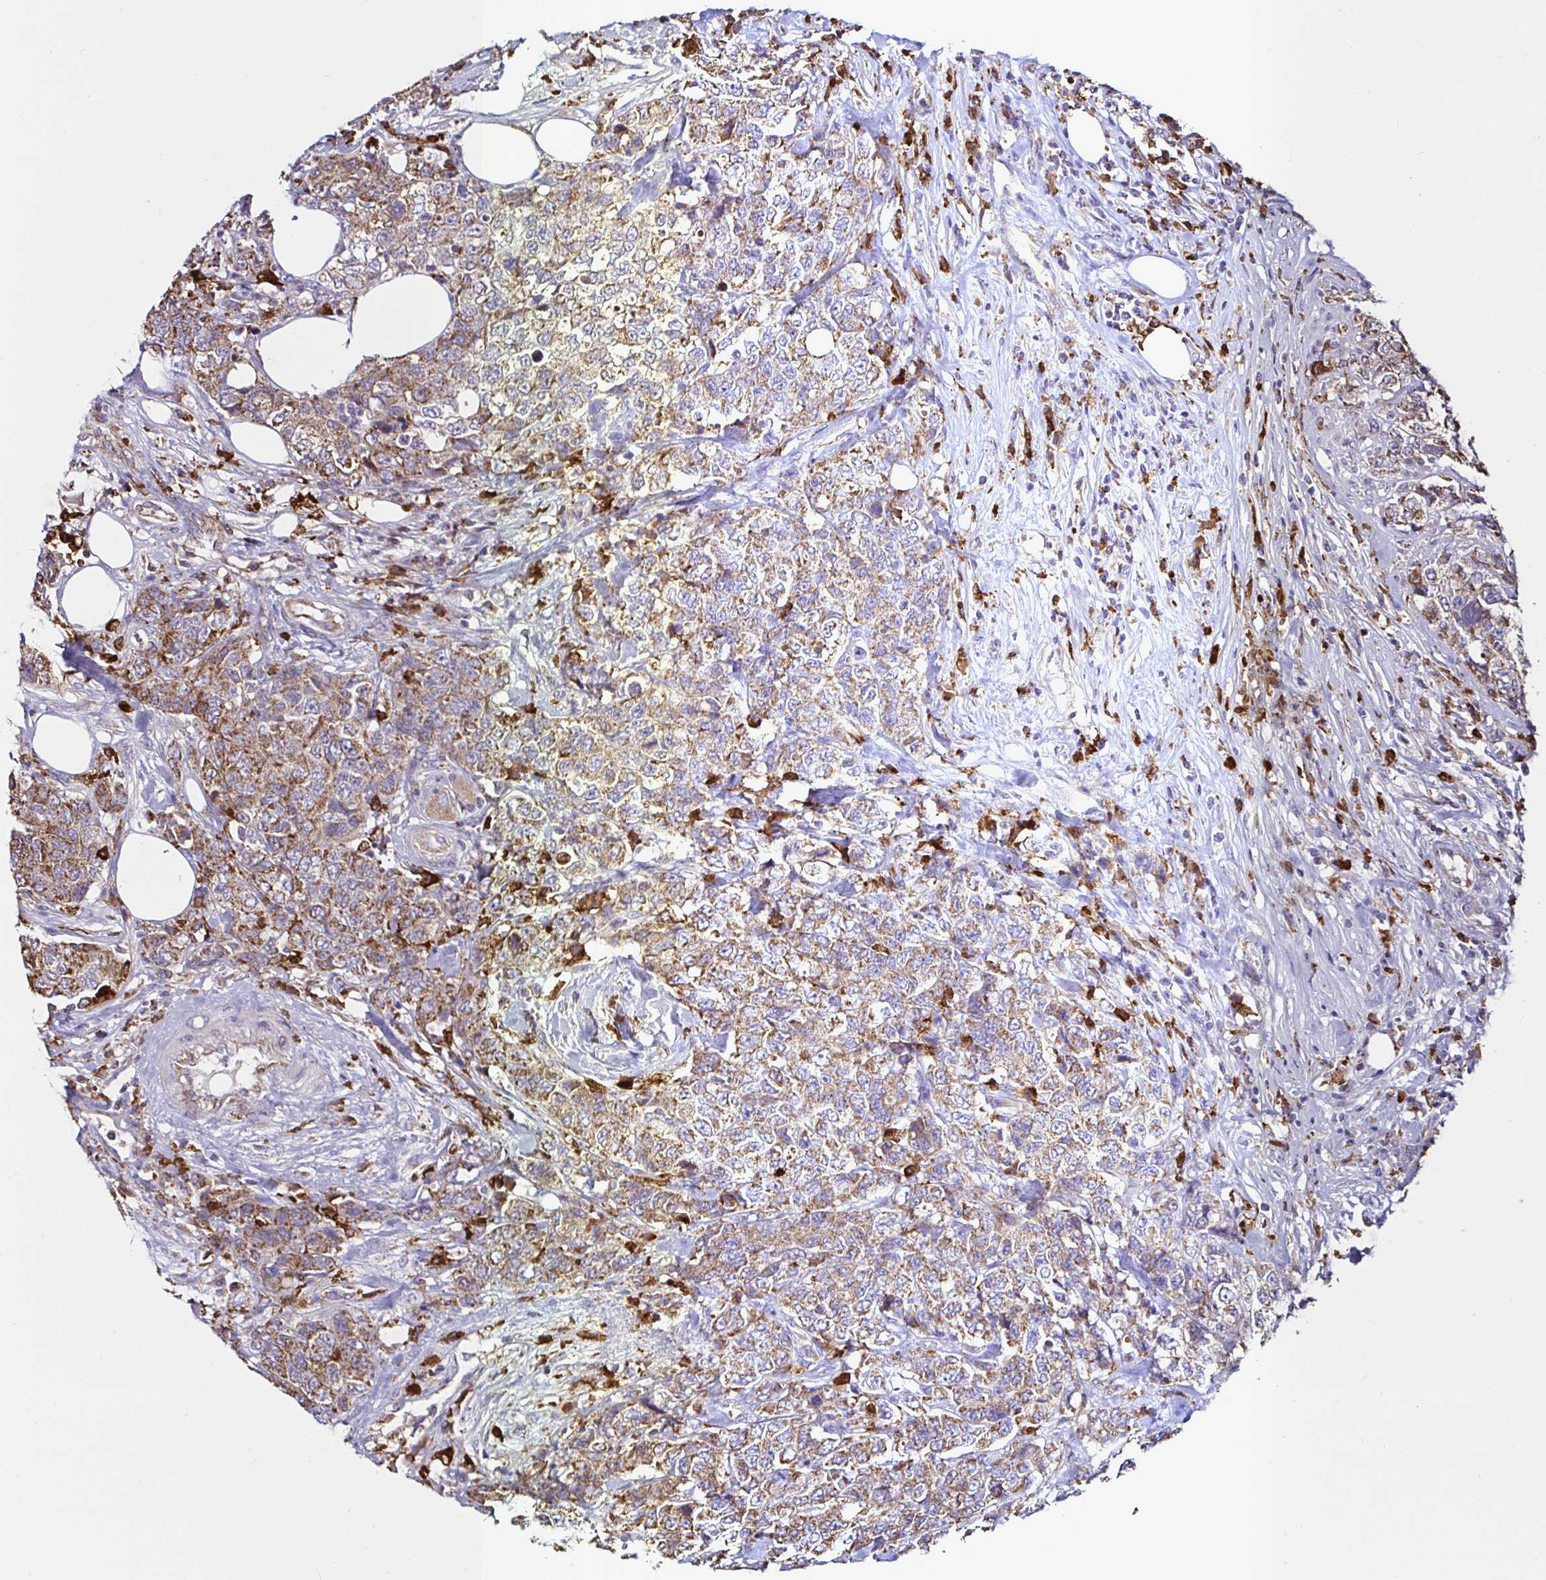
{"staining": {"intensity": "moderate", "quantity": ">75%", "location": "cytoplasmic/membranous"}, "tissue": "urothelial cancer", "cell_type": "Tumor cells", "image_type": "cancer", "snomed": [{"axis": "morphology", "description": "Urothelial carcinoma, High grade"}, {"axis": "topography", "description": "Urinary bladder"}], "caption": "Moderate cytoplasmic/membranous positivity is seen in about >75% of tumor cells in urothelial cancer.", "gene": "MSR1", "patient": {"sex": "female", "age": 78}}